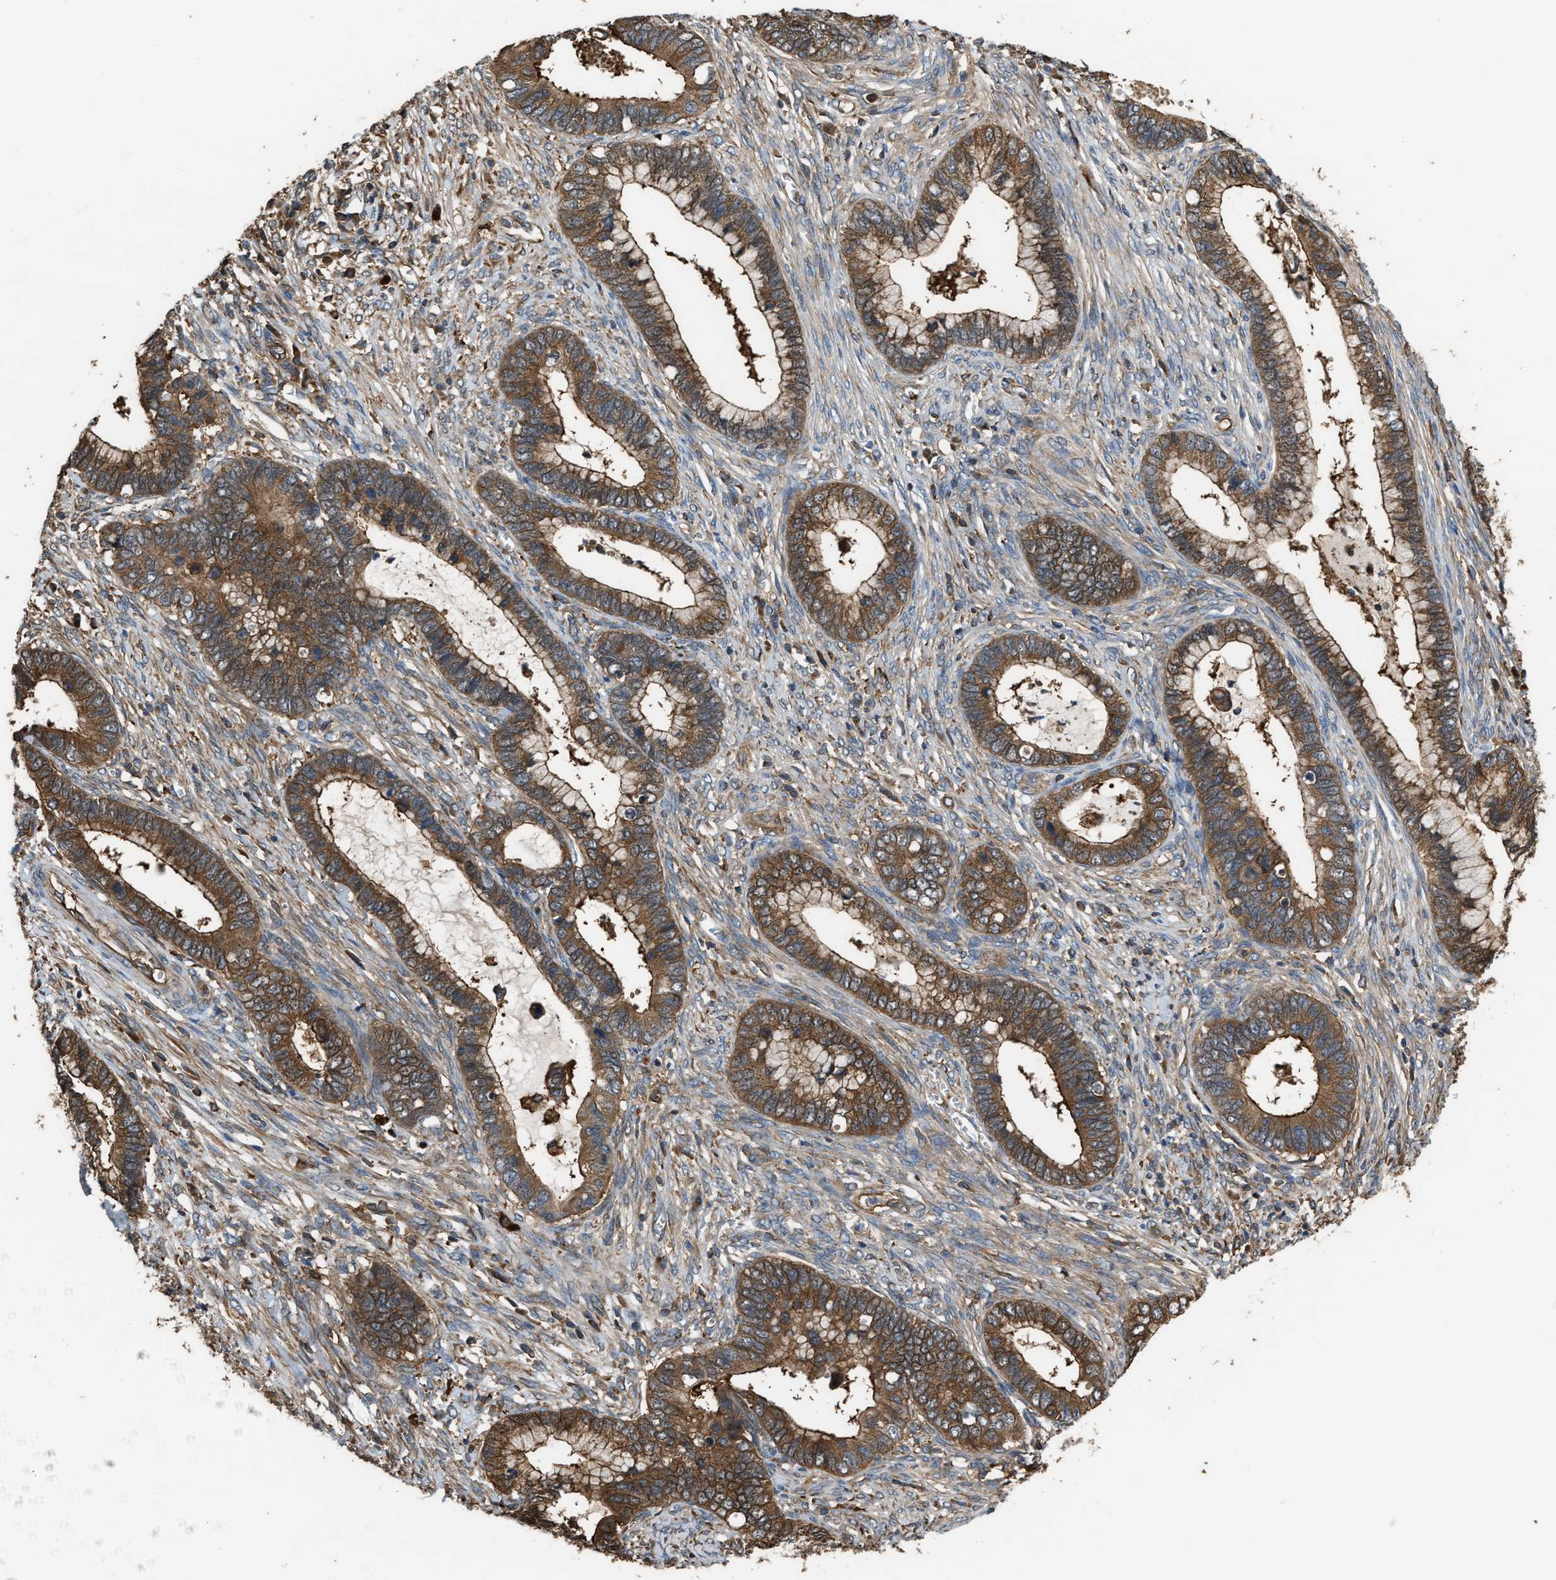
{"staining": {"intensity": "moderate", "quantity": ">75%", "location": "cytoplasmic/membranous"}, "tissue": "cervical cancer", "cell_type": "Tumor cells", "image_type": "cancer", "snomed": [{"axis": "morphology", "description": "Adenocarcinoma, NOS"}, {"axis": "topography", "description": "Cervix"}], "caption": "Approximately >75% of tumor cells in adenocarcinoma (cervical) demonstrate moderate cytoplasmic/membranous protein positivity as visualized by brown immunohistochemical staining.", "gene": "ATIC", "patient": {"sex": "female", "age": 44}}